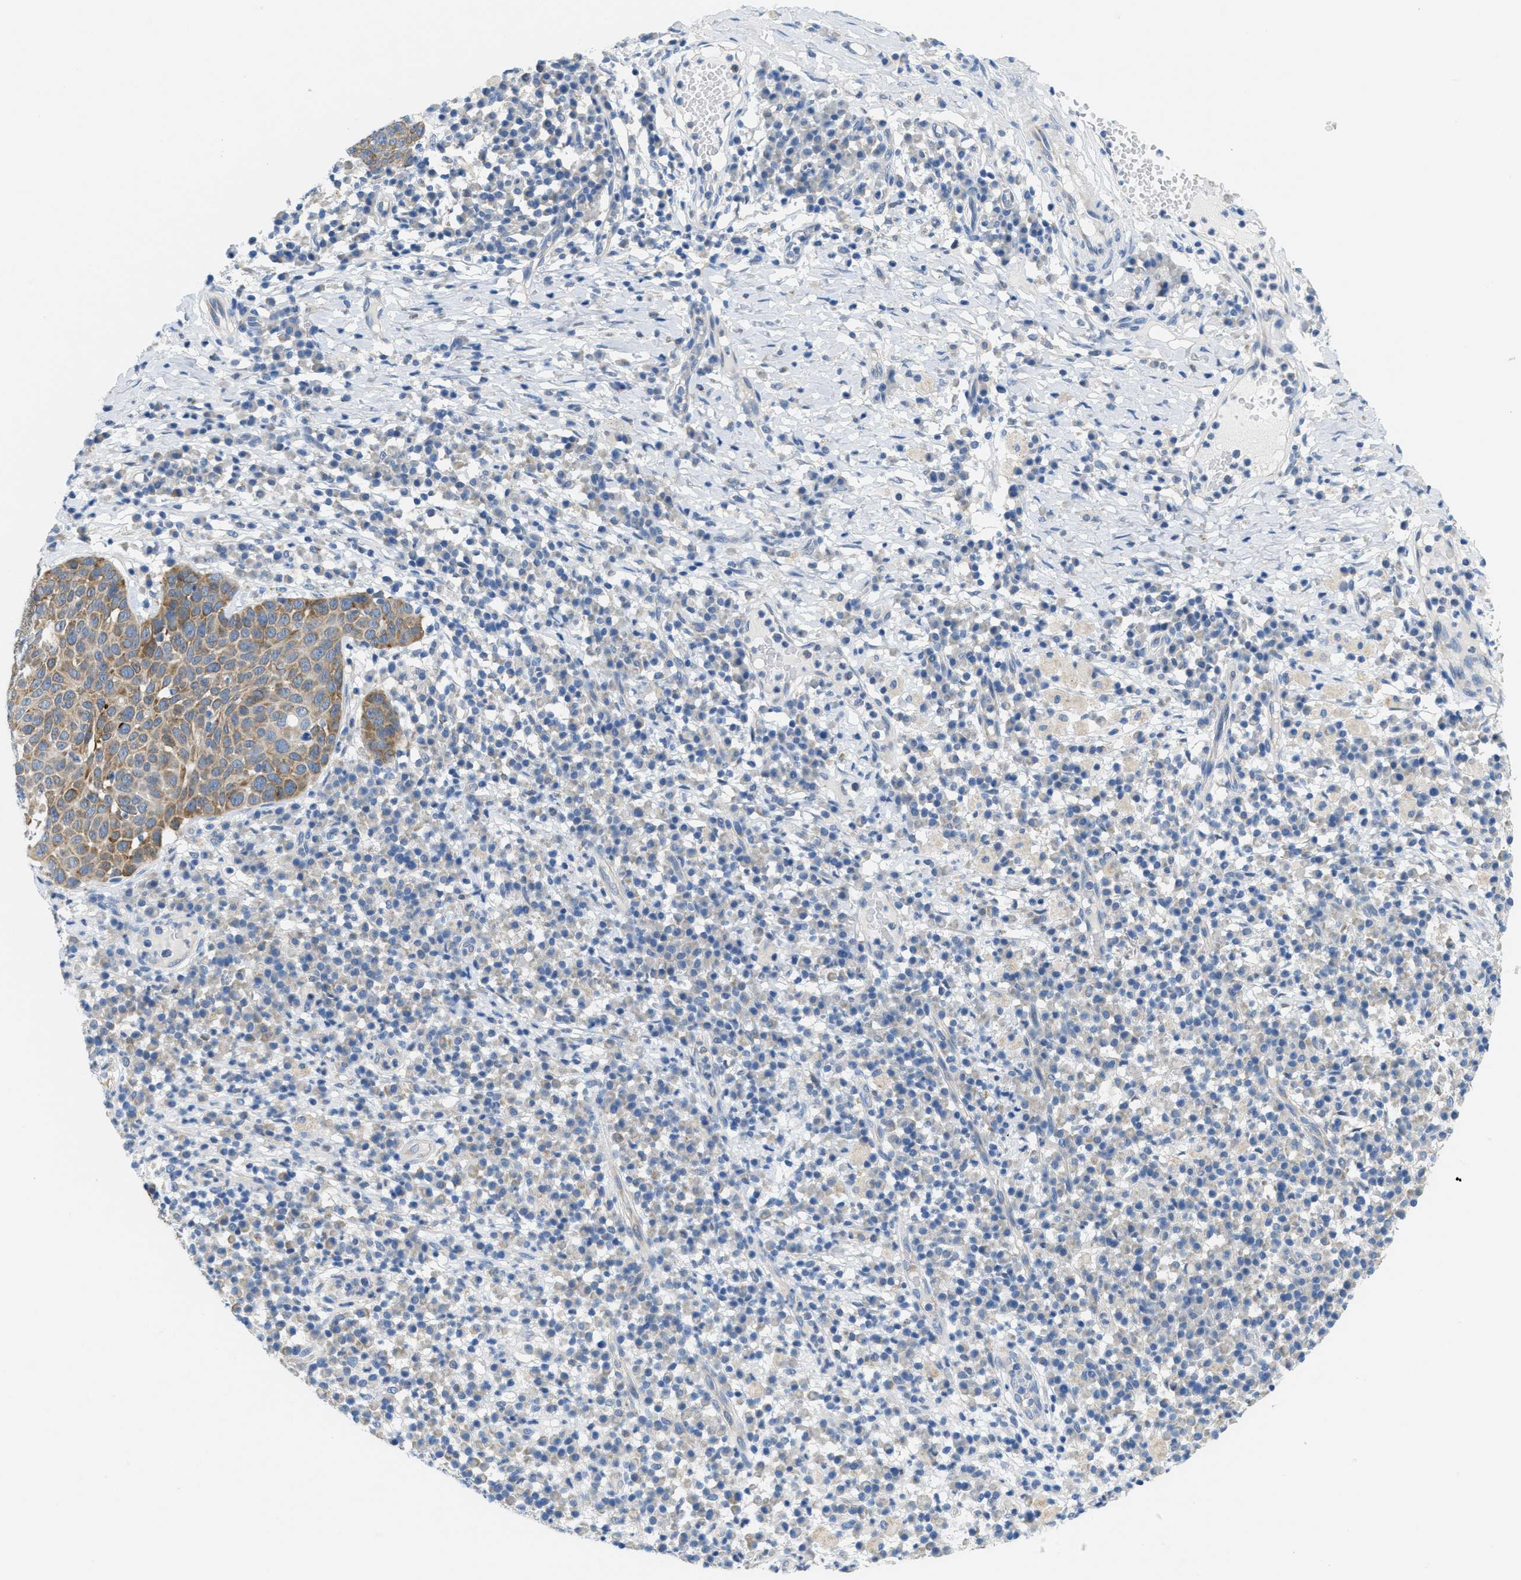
{"staining": {"intensity": "moderate", "quantity": ">75%", "location": "cytoplasmic/membranous"}, "tissue": "skin cancer", "cell_type": "Tumor cells", "image_type": "cancer", "snomed": [{"axis": "morphology", "description": "Squamous cell carcinoma in situ, NOS"}, {"axis": "morphology", "description": "Squamous cell carcinoma, NOS"}, {"axis": "topography", "description": "Skin"}], "caption": "About >75% of tumor cells in skin cancer (squamous cell carcinoma) display moderate cytoplasmic/membranous protein expression as visualized by brown immunohistochemical staining.", "gene": "PTDSS1", "patient": {"sex": "male", "age": 93}}